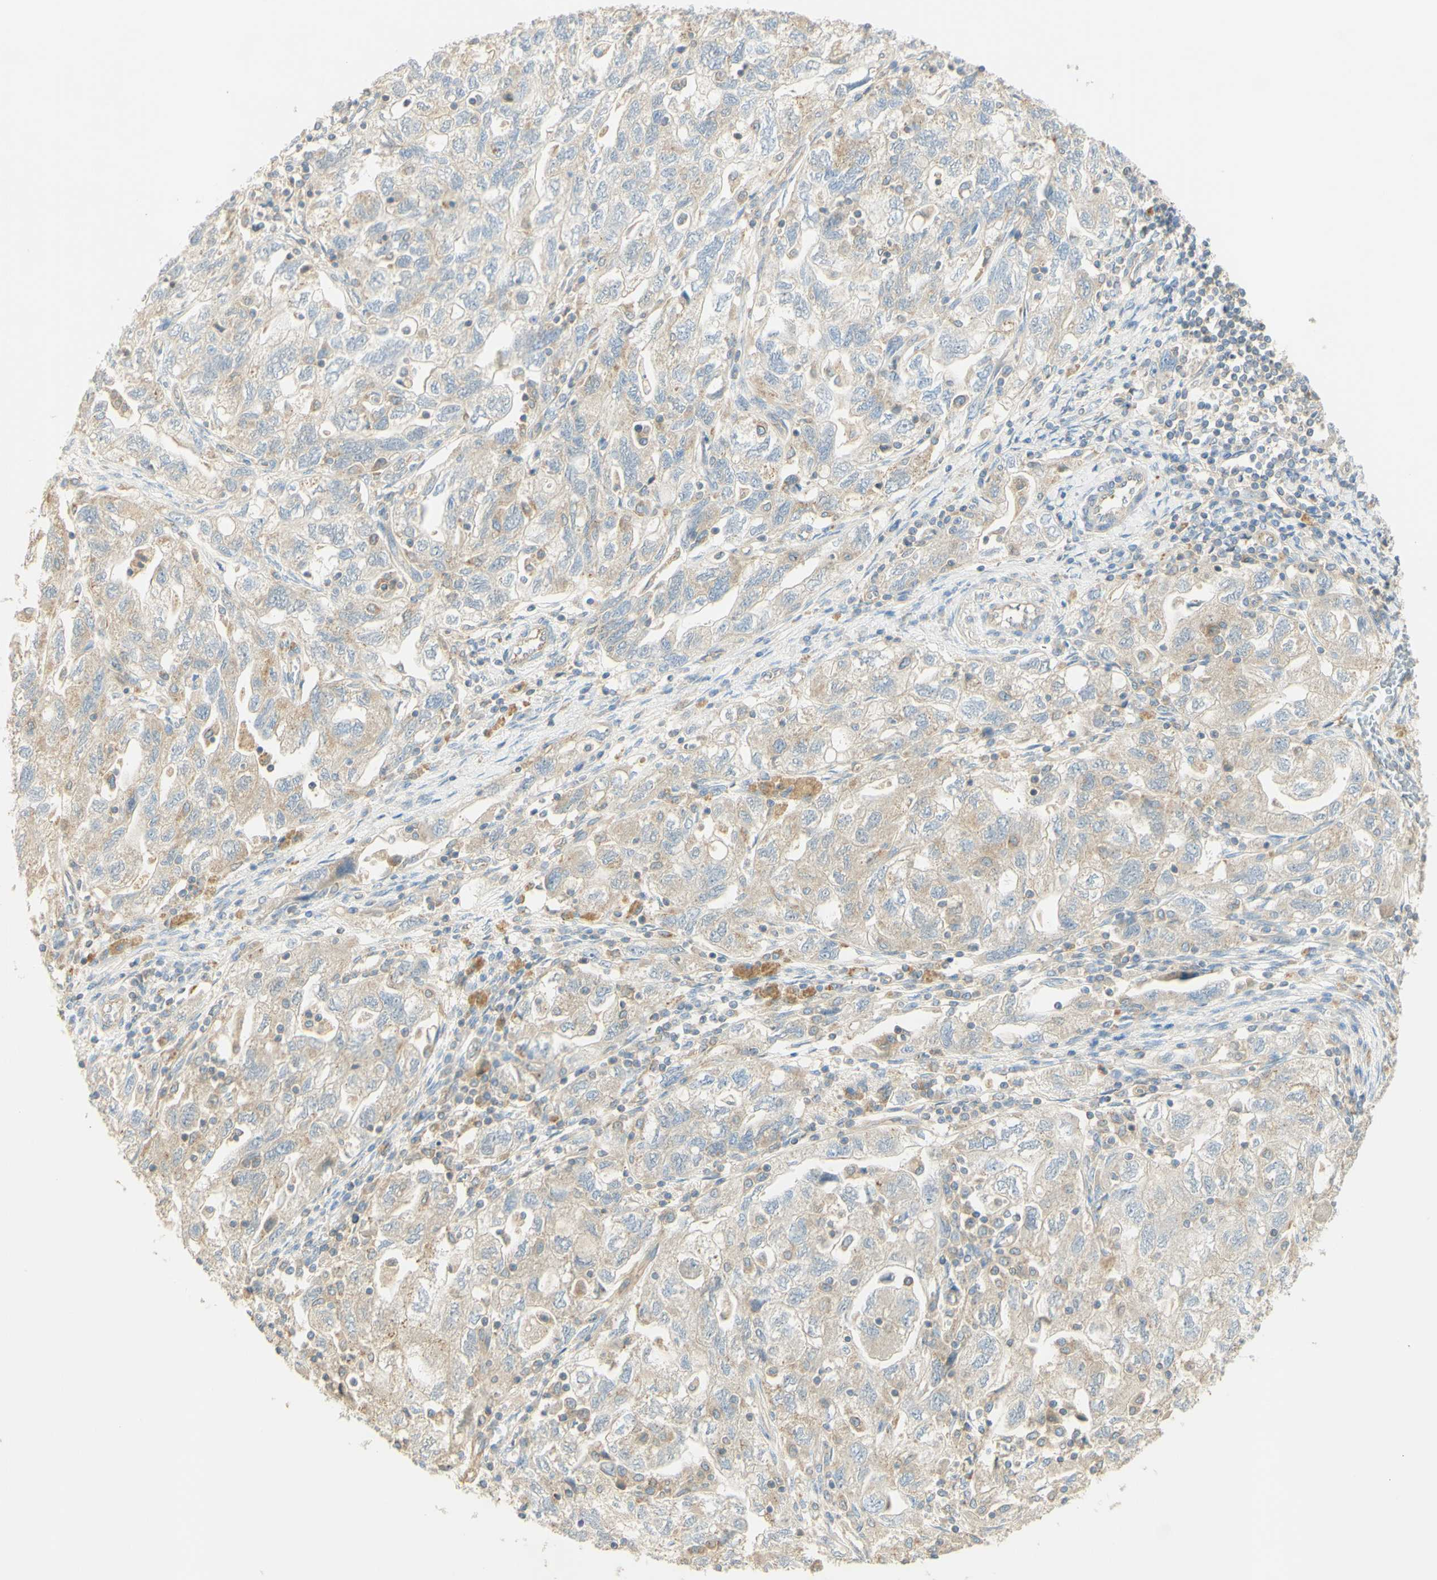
{"staining": {"intensity": "weak", "quantity": ">75%", "location": "cytoplasmic/membranous"}, "tissue": "ovarian cancer", "cell_type": "Tumor cells", "image_type": "cancer", "snomed": [{"axis": "morphology", "description": "Carcinoma, NOS"}, {"axis": "morphology", "description": "Cystadenocarcinoma, serous, NOS"}, {"axis": "topography", "description": "Ovary"}], "caption": "A high-resolution histopathology image shows IHC staining of ovarian cancer, which reveals weak cytoplasmic/membranous expression in about >75% of tumor cells.", "gene": "IKBKG", "patient": {"sex": "female", "age": 69}}